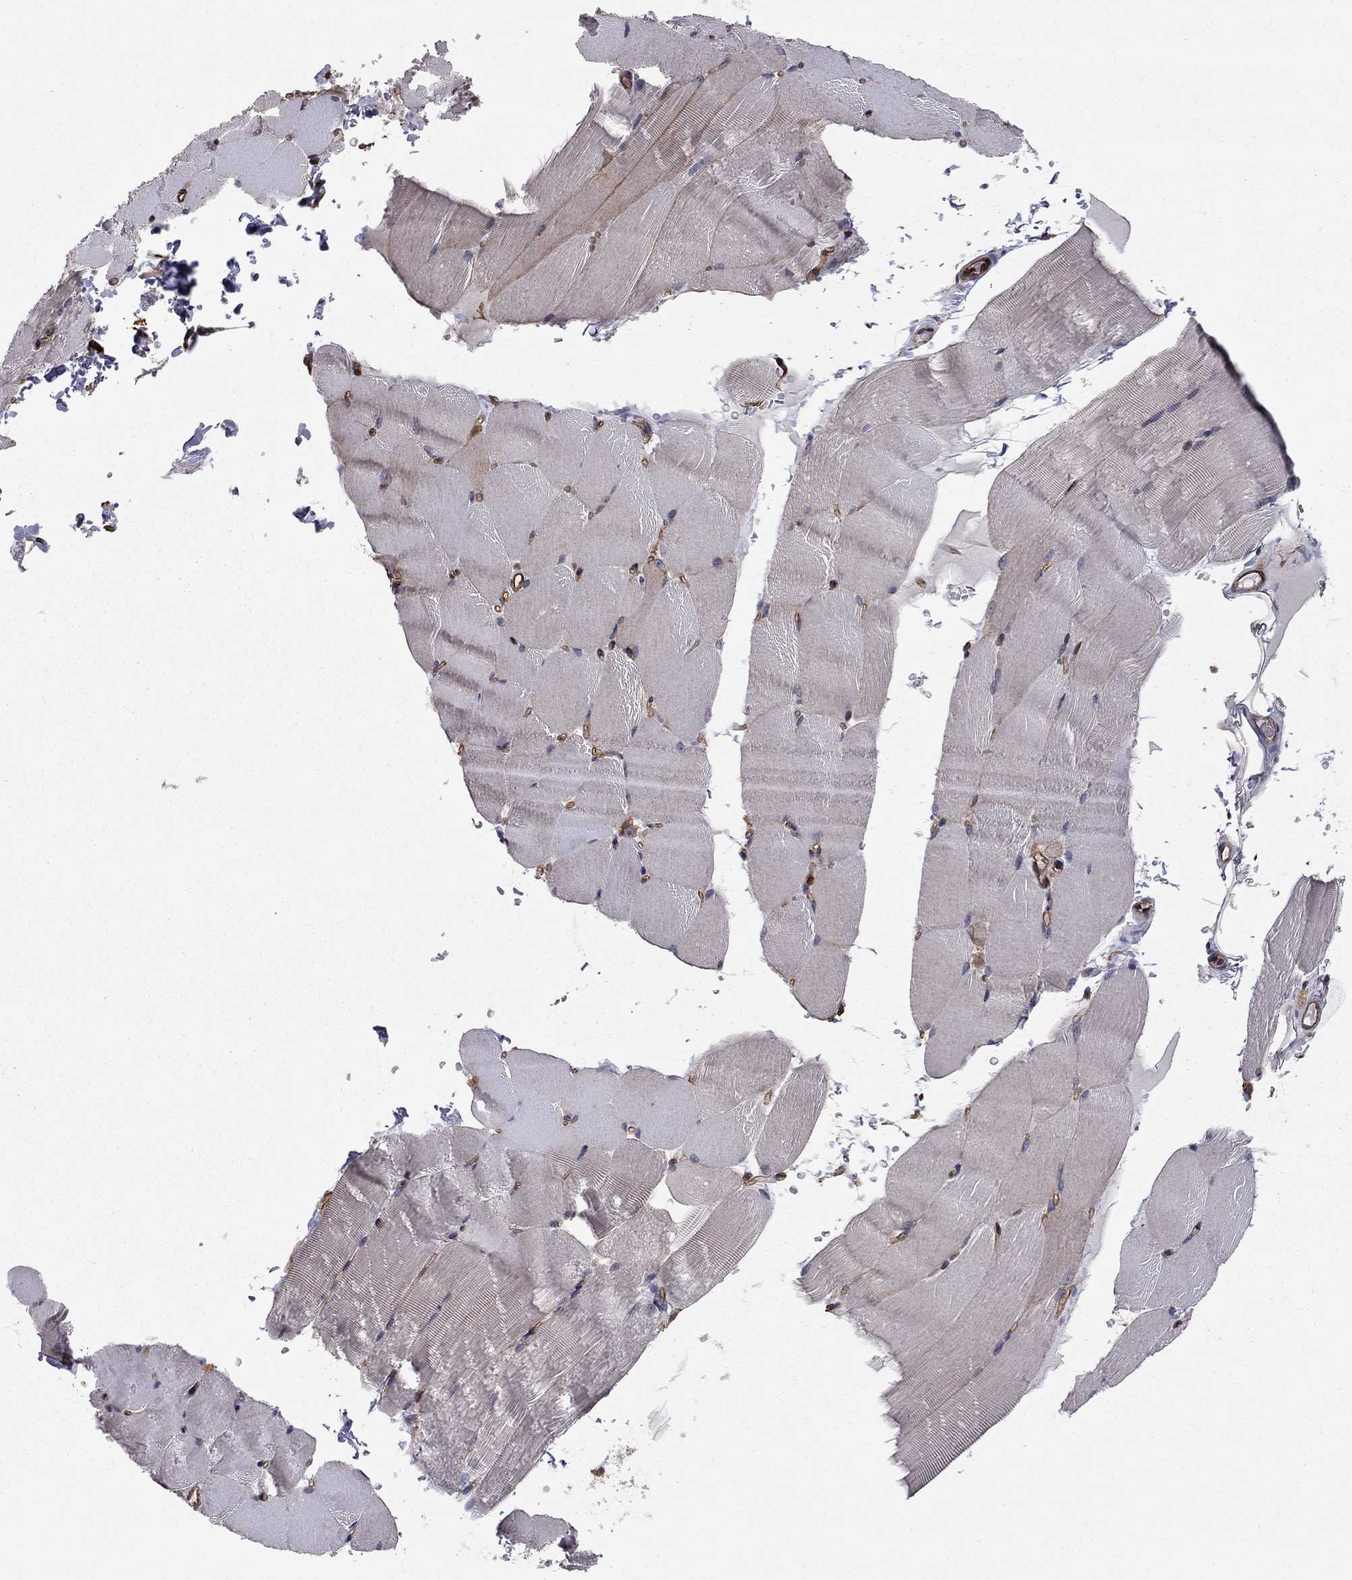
{"staining": {"intensity": "moderate", "quantity": "<25%", "location": "cytoplasmic/membranous"}, "tissue": "skeletal muscle", "cell_type": "Myocytes", "image_type": "normal", "snomed": [{"axis": "morphology", "description": "Normal tissue, NOS"}, {"axis": "topography", "description": "Skeletal muscle"}], "caption": "The image exhibits immunohistochemical staining of unremarkable skeletal muscle. There is moderate cytoplasmic/membranous expression is seen in about <25% of myocytes. Immunohistochemistry stains the protein in brown and the nuclei are stained blue.", "gene": "RASEF", "patient": {"sex": "female", "age": 37}}